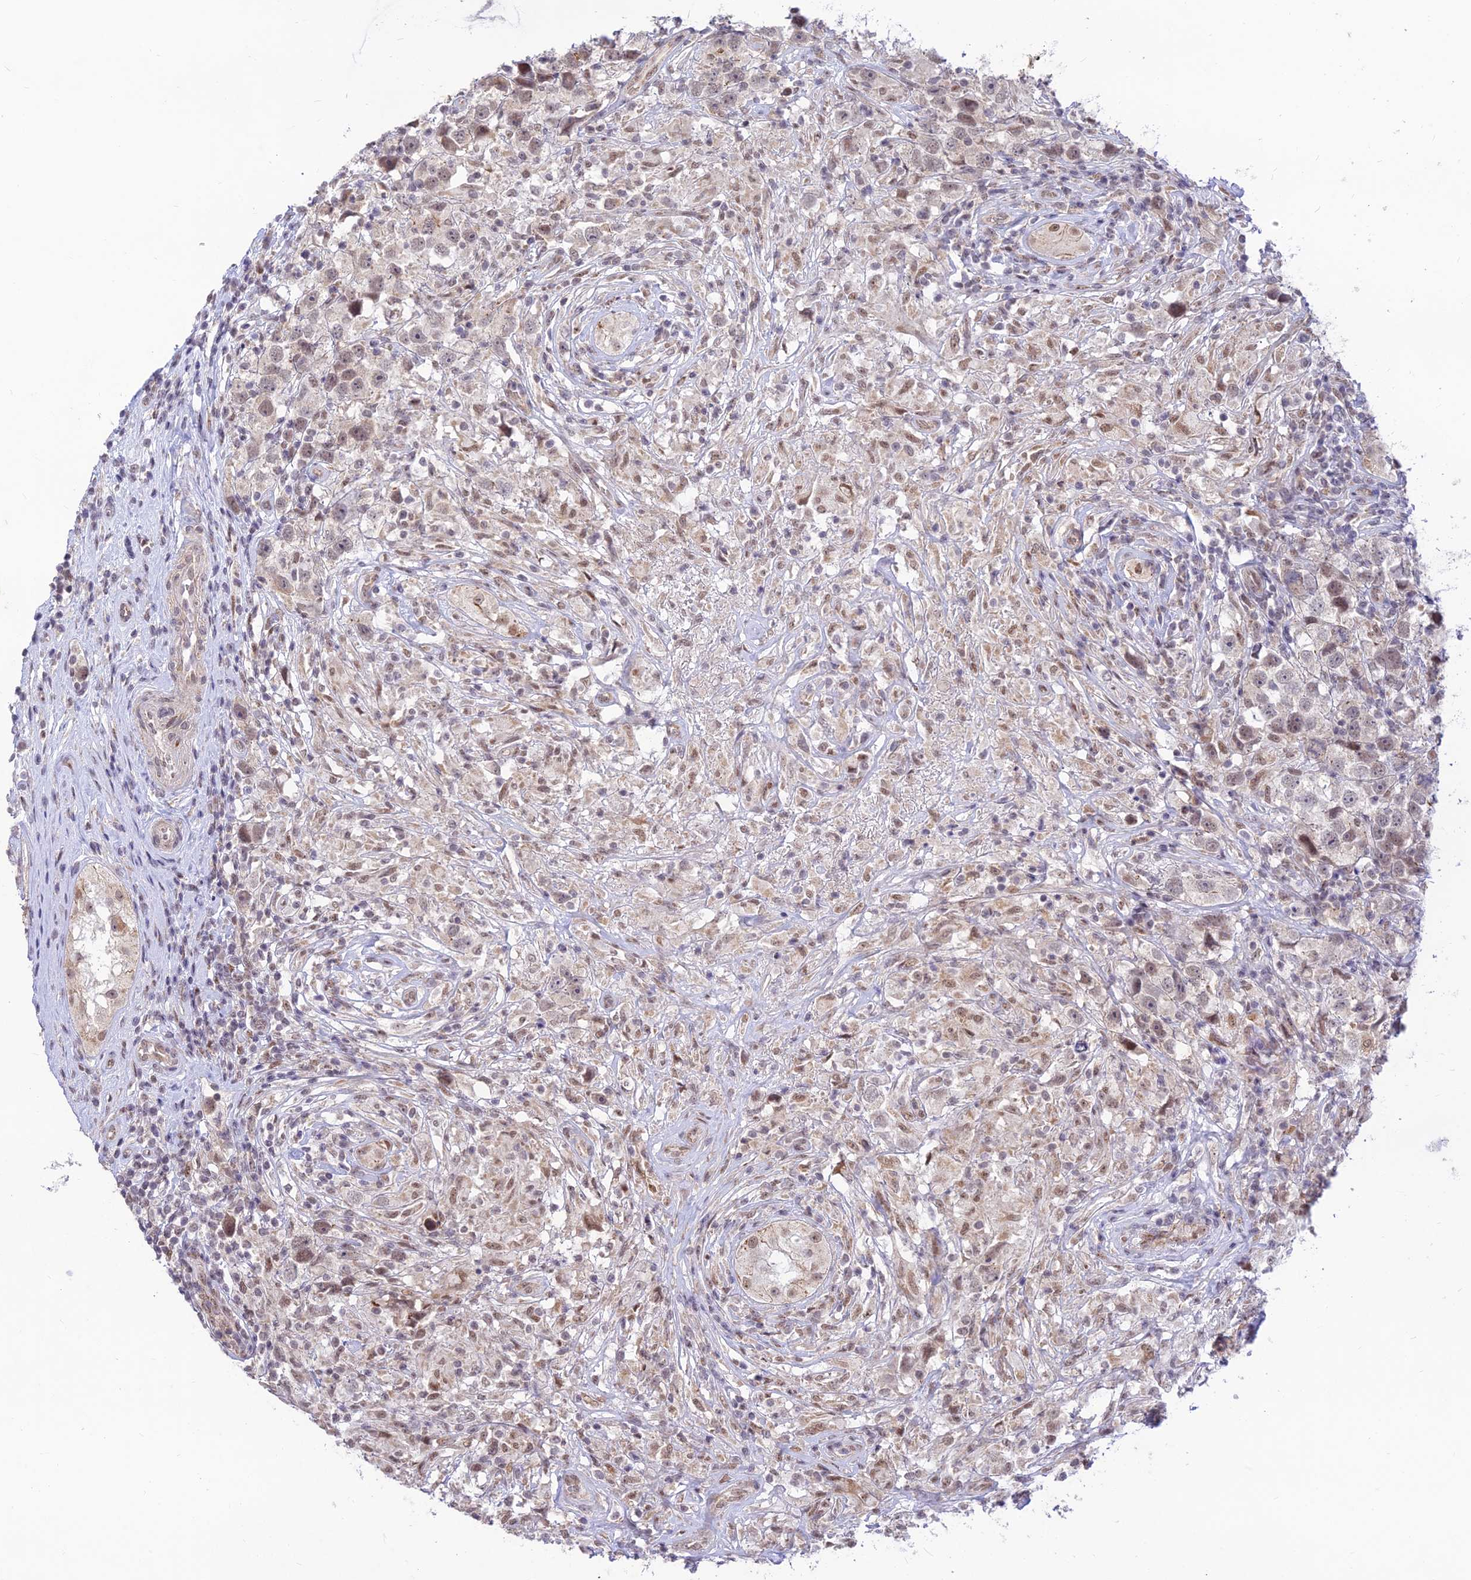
{"staining": {"intensity": "weak", "quantity": "25%-75%", "location": "nuclear"}, "tissue": "testis cancer", "cell_type": "Tumor cells", "image_type": "cancer", "snomed": [{"axis": "morphology", "description": "Seminoma, NOS"}, {"axis": "topography", "description": "Testis"}], "caption": "Testis cancer was stained to show a protein in brown. There is low levels of weak nuclear positivity in approximately 25%-75% of tumor cells.", "gene": "MICOS13", "patient": {"sex": "male", "age": 49}}